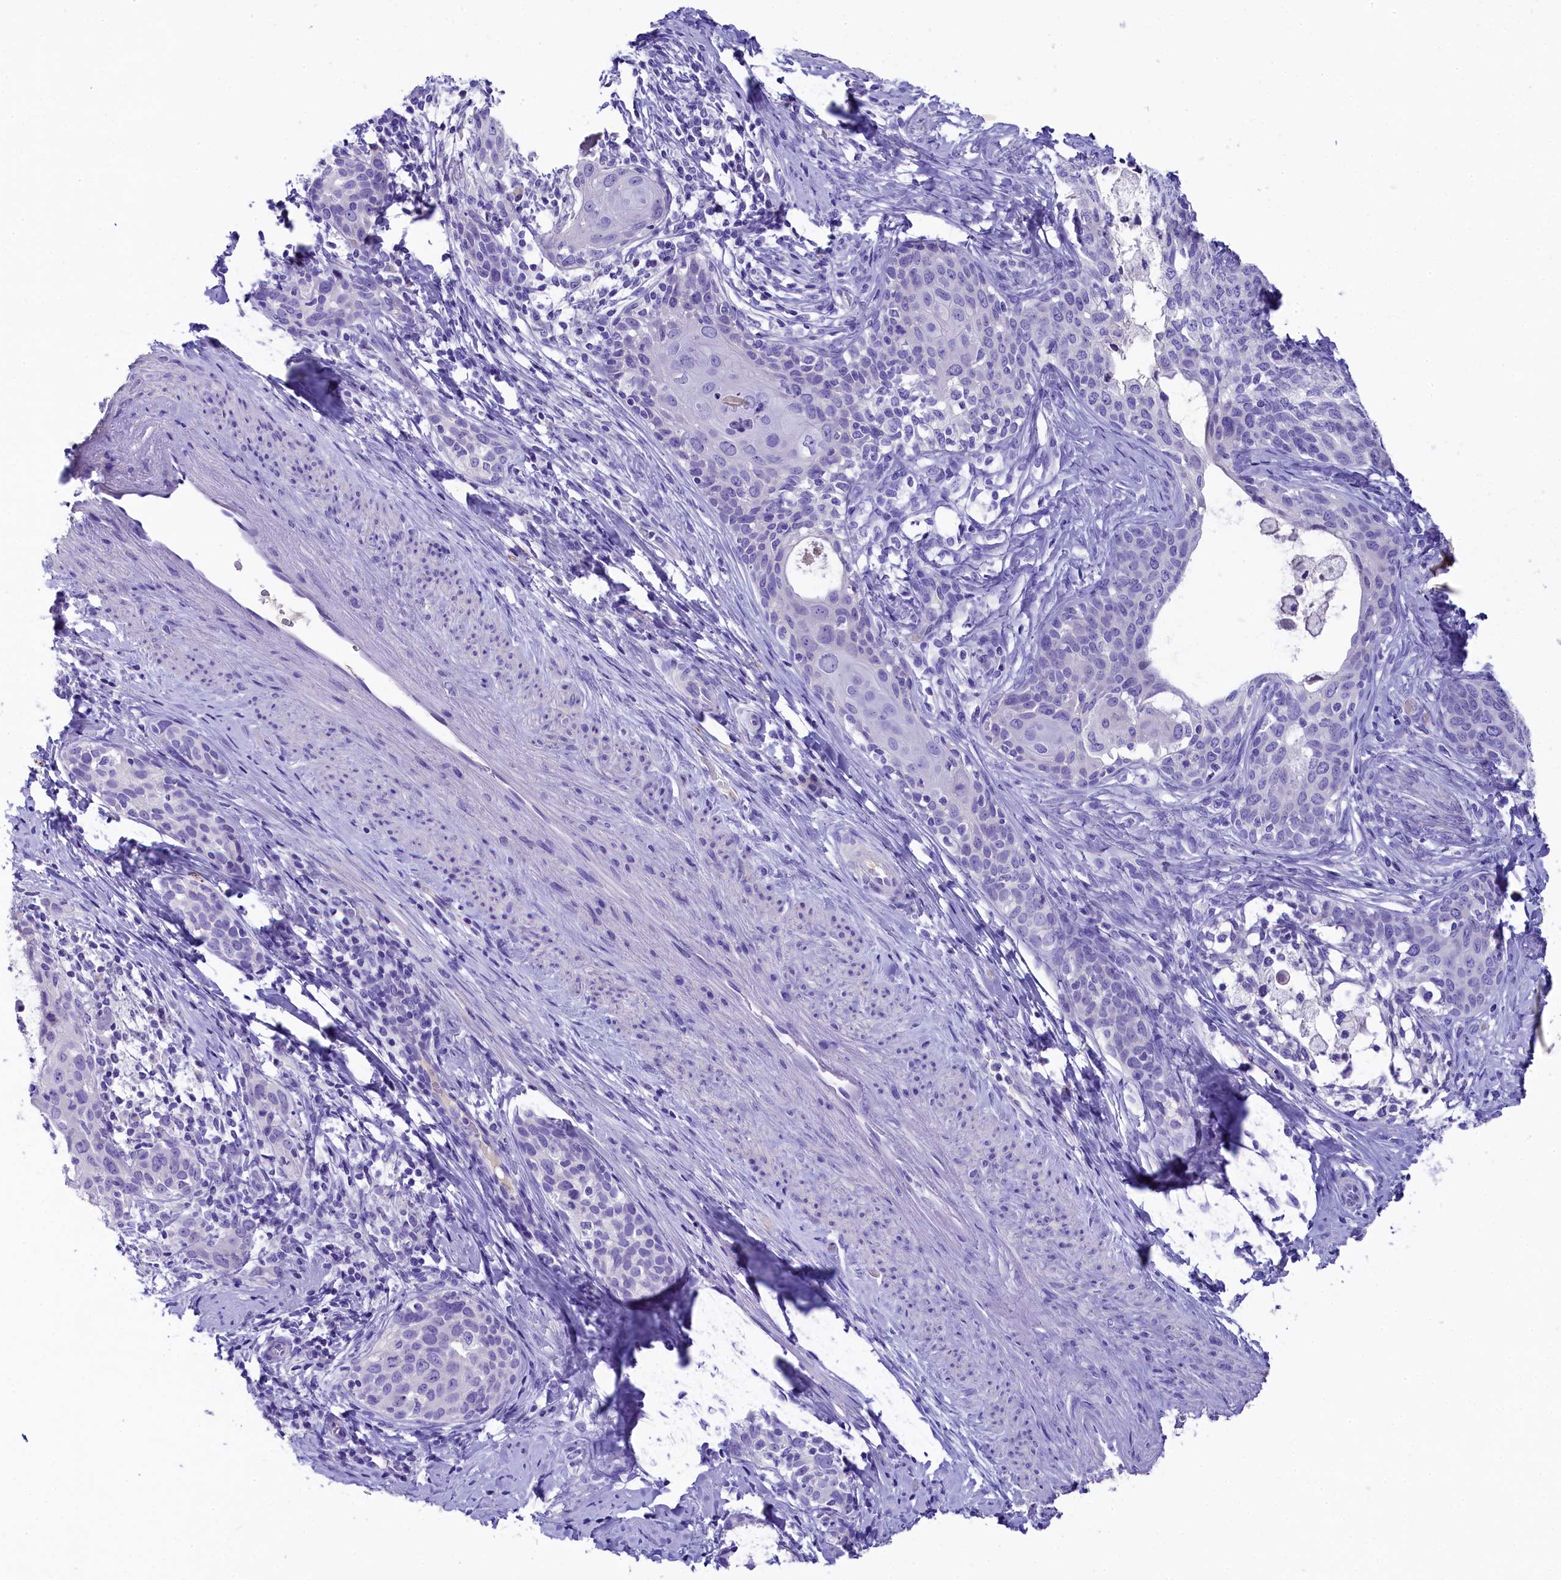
{"staining": {"intensity": "negative", "quantity": "none", "location": "none"}, "tissue": "cervical cancer", "cell_type": "Tumor cells", "image_type": "cancer", "snomed": [{"axis": "morphology", "description": "Squamous cell carcinoma, NOS"}, {"axis": "morphology", "description": "Adenocarcinoma, NOS"}, {"axis": "topography", "description": "Cervix"}], "caption": "Immunohistochemical staining of cervical cancer demonstrates no significant staining in tumor cells.", "gene": "SKIDA1", "patient": {"sex": "female", "age": 52}}